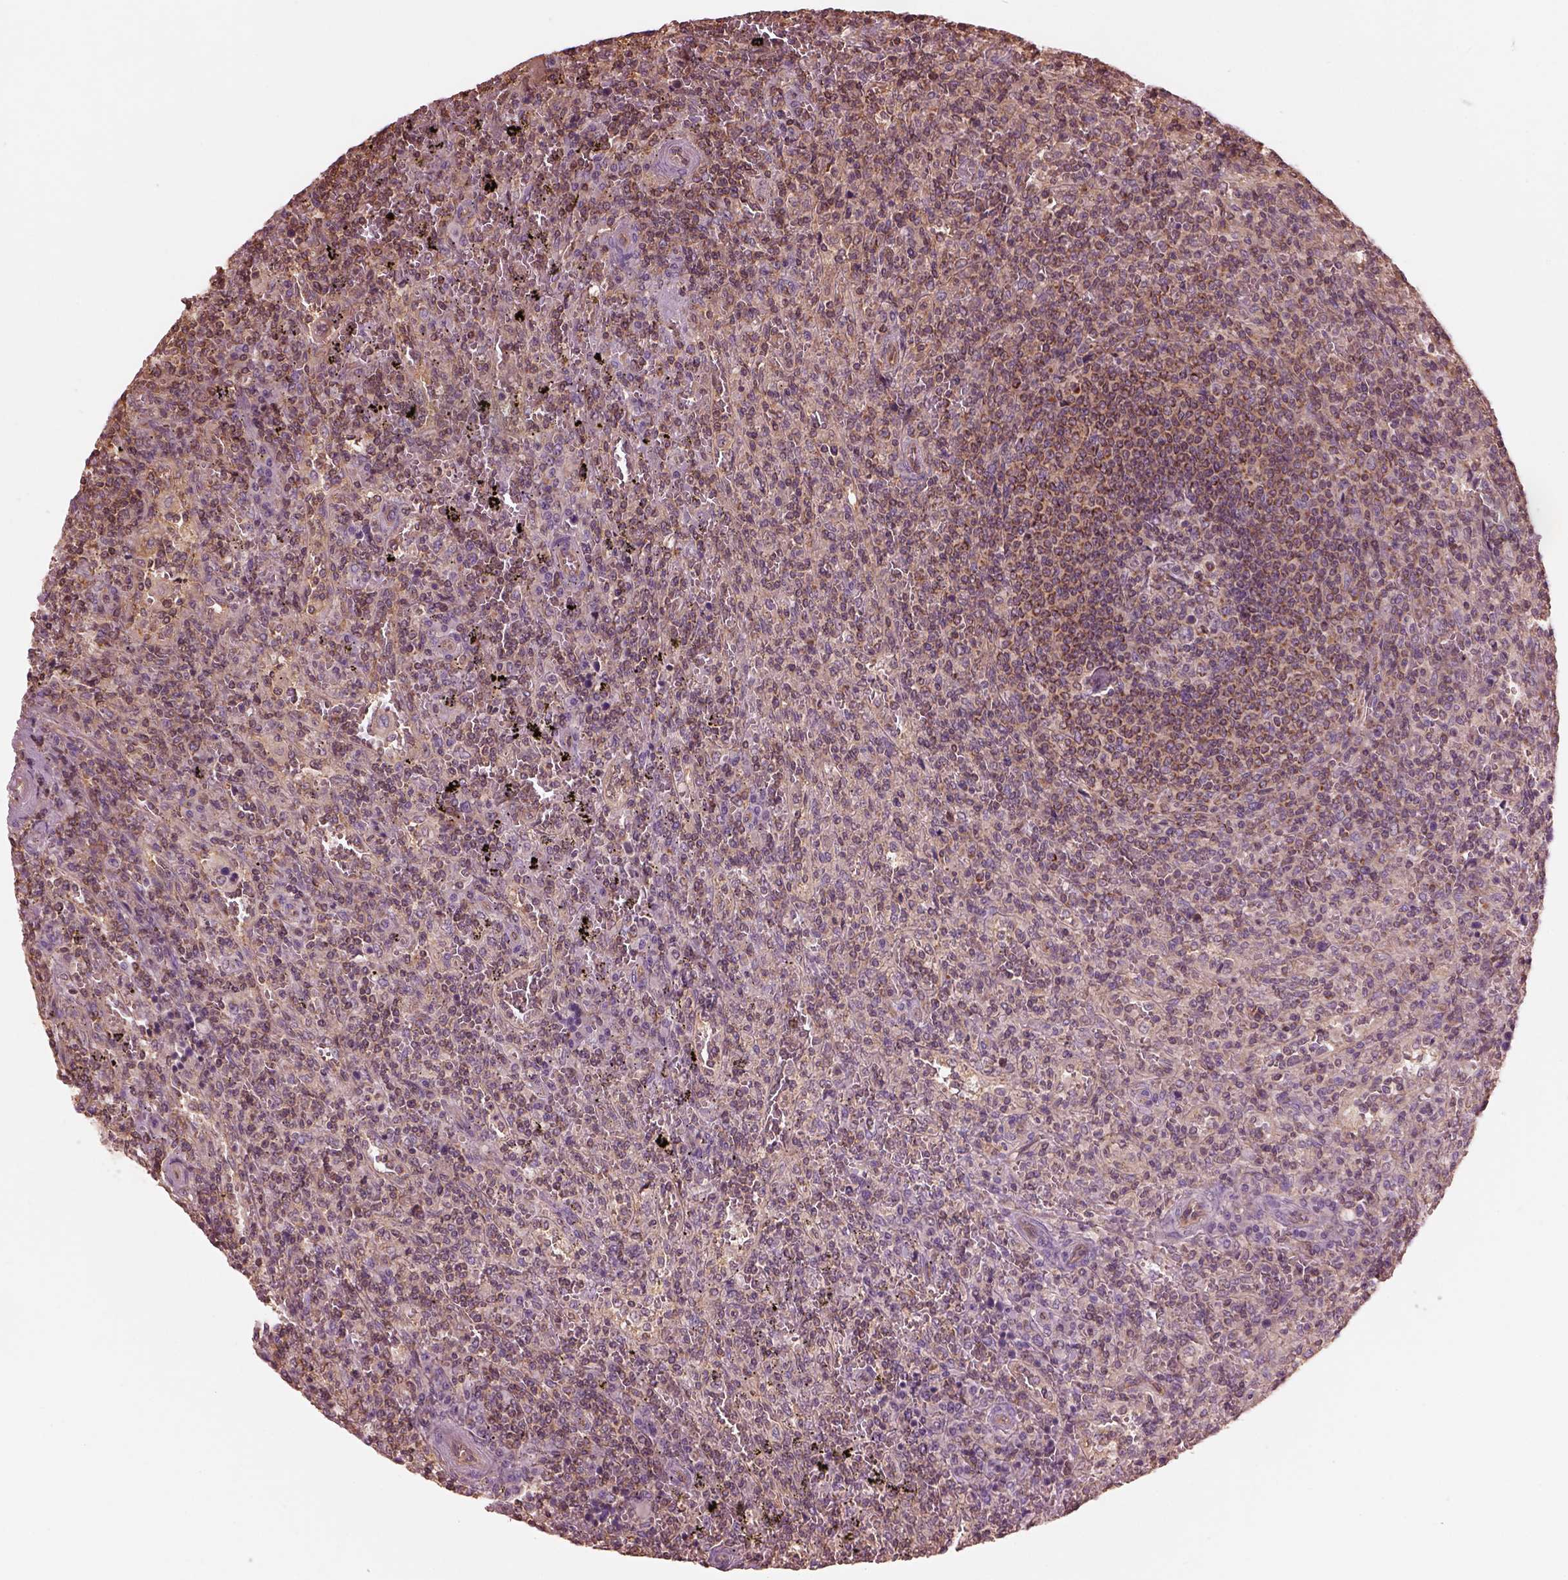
{"staining": {"intensity": "negative", "quantity": "none", "location": "none"}, "tissue": "lymphoma", "cell_type": "Tumor cells", "image_type": "cancer", "snomed": [{"axis": "morphology", "description": "Malignant lymphoma, non-Hodgkin's type, Low grade"}, {"axis": "topography", "description": "Spleen"}], "caption": "Tumor cells show no significant staining in malignant lymphoma, non-Hodgkin's type (low-grade).", "gene": "STK33", "patient": {"sex": "male", "age": 62}}